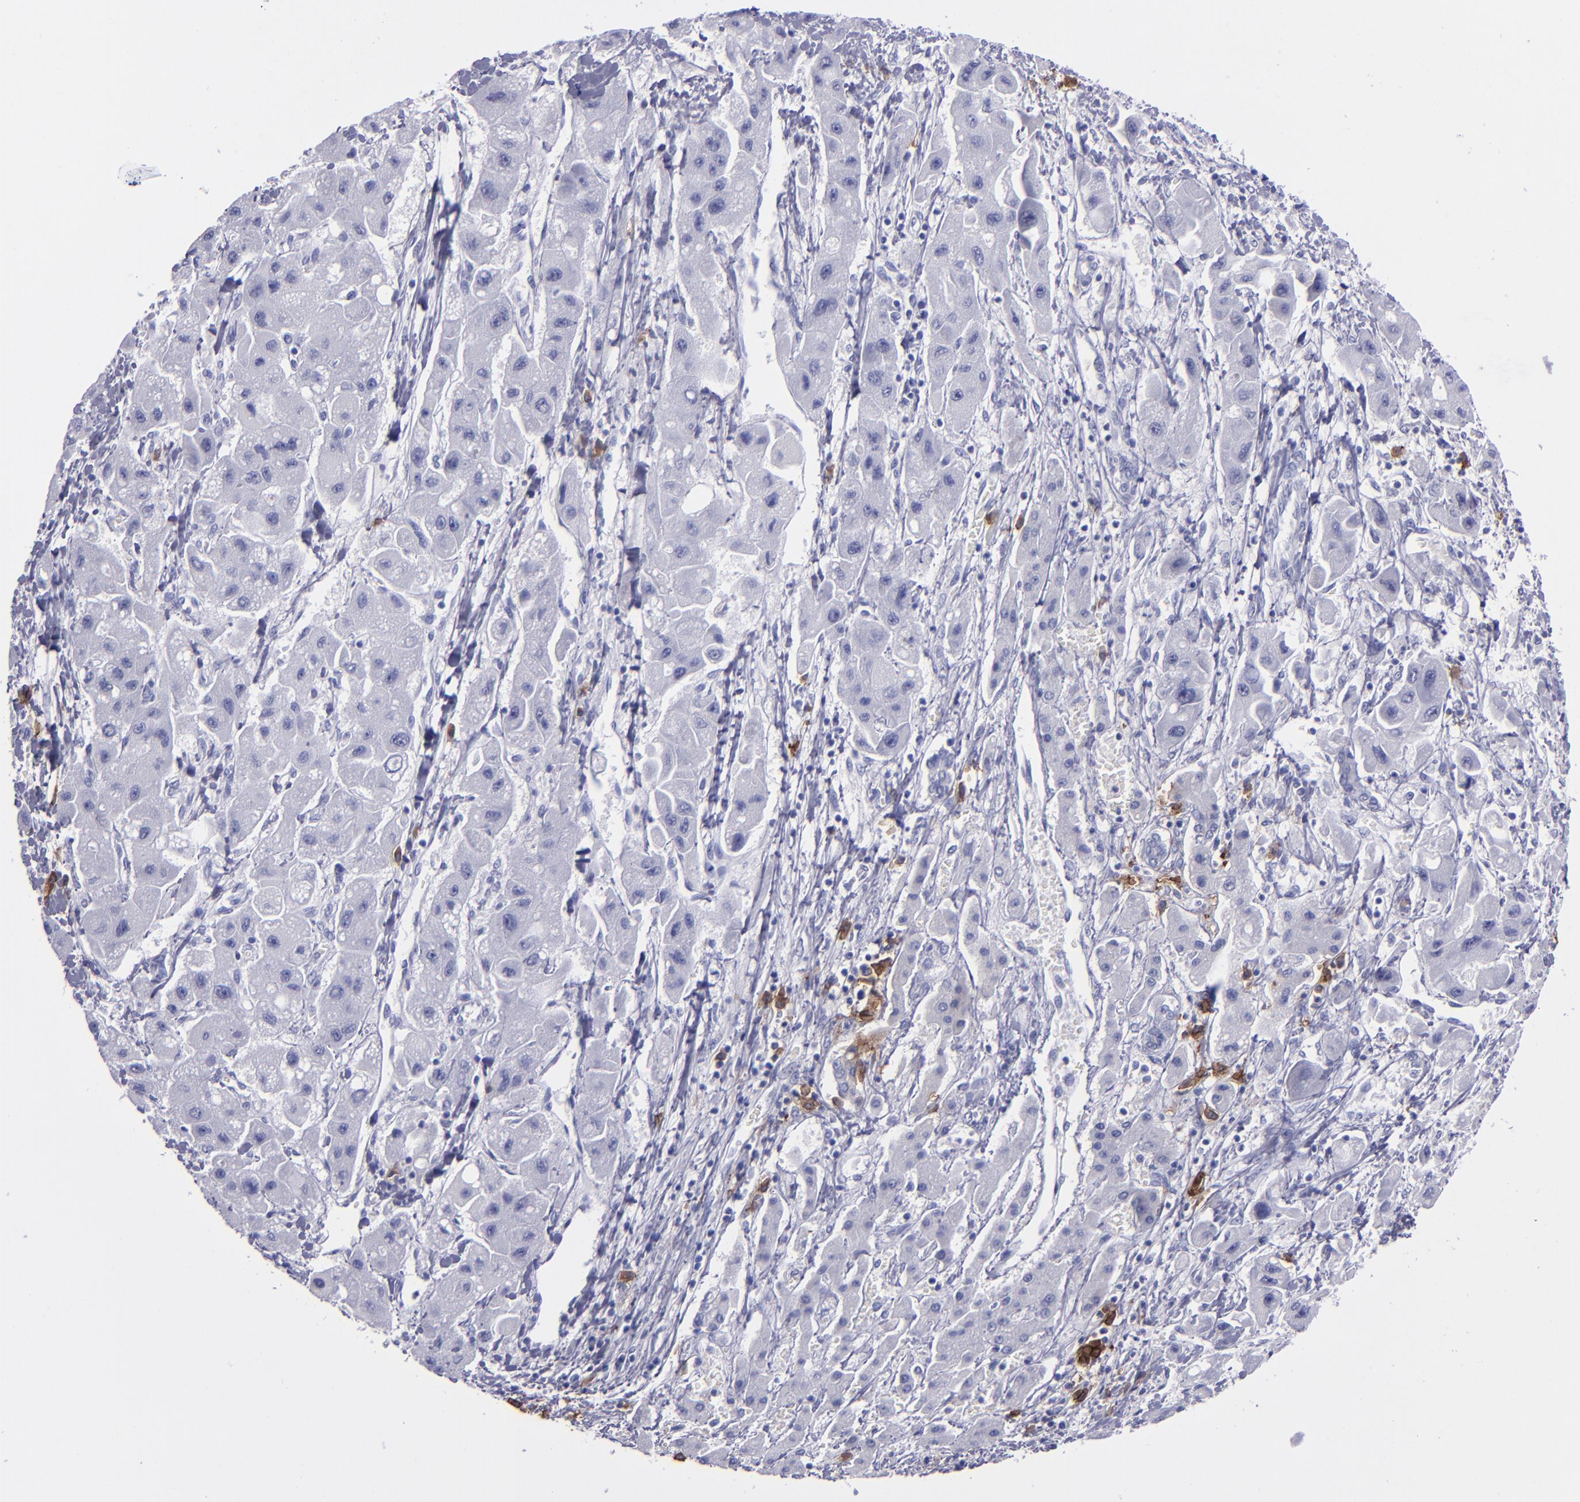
{"staining": {"intensity": "negative", "quantity": "none", "location": "none"}, "tissue": "liver cancer", "cell_type": "Tumor cells", "image_type": "cancer", "snomed": [{"axis": "morphology", "description": "Carcinoma, Hepatocellular, NOS"}, {"axis": "topography", "description": "Liver"}], "caption": "An immunohistochemistry image of liver hepatocellular carcinoma is shown. There is no staining in tumor cells of liver hepatocellular carcinoma.", "gene": "CD38", "patient": {"sex": "male", "age": 24}}